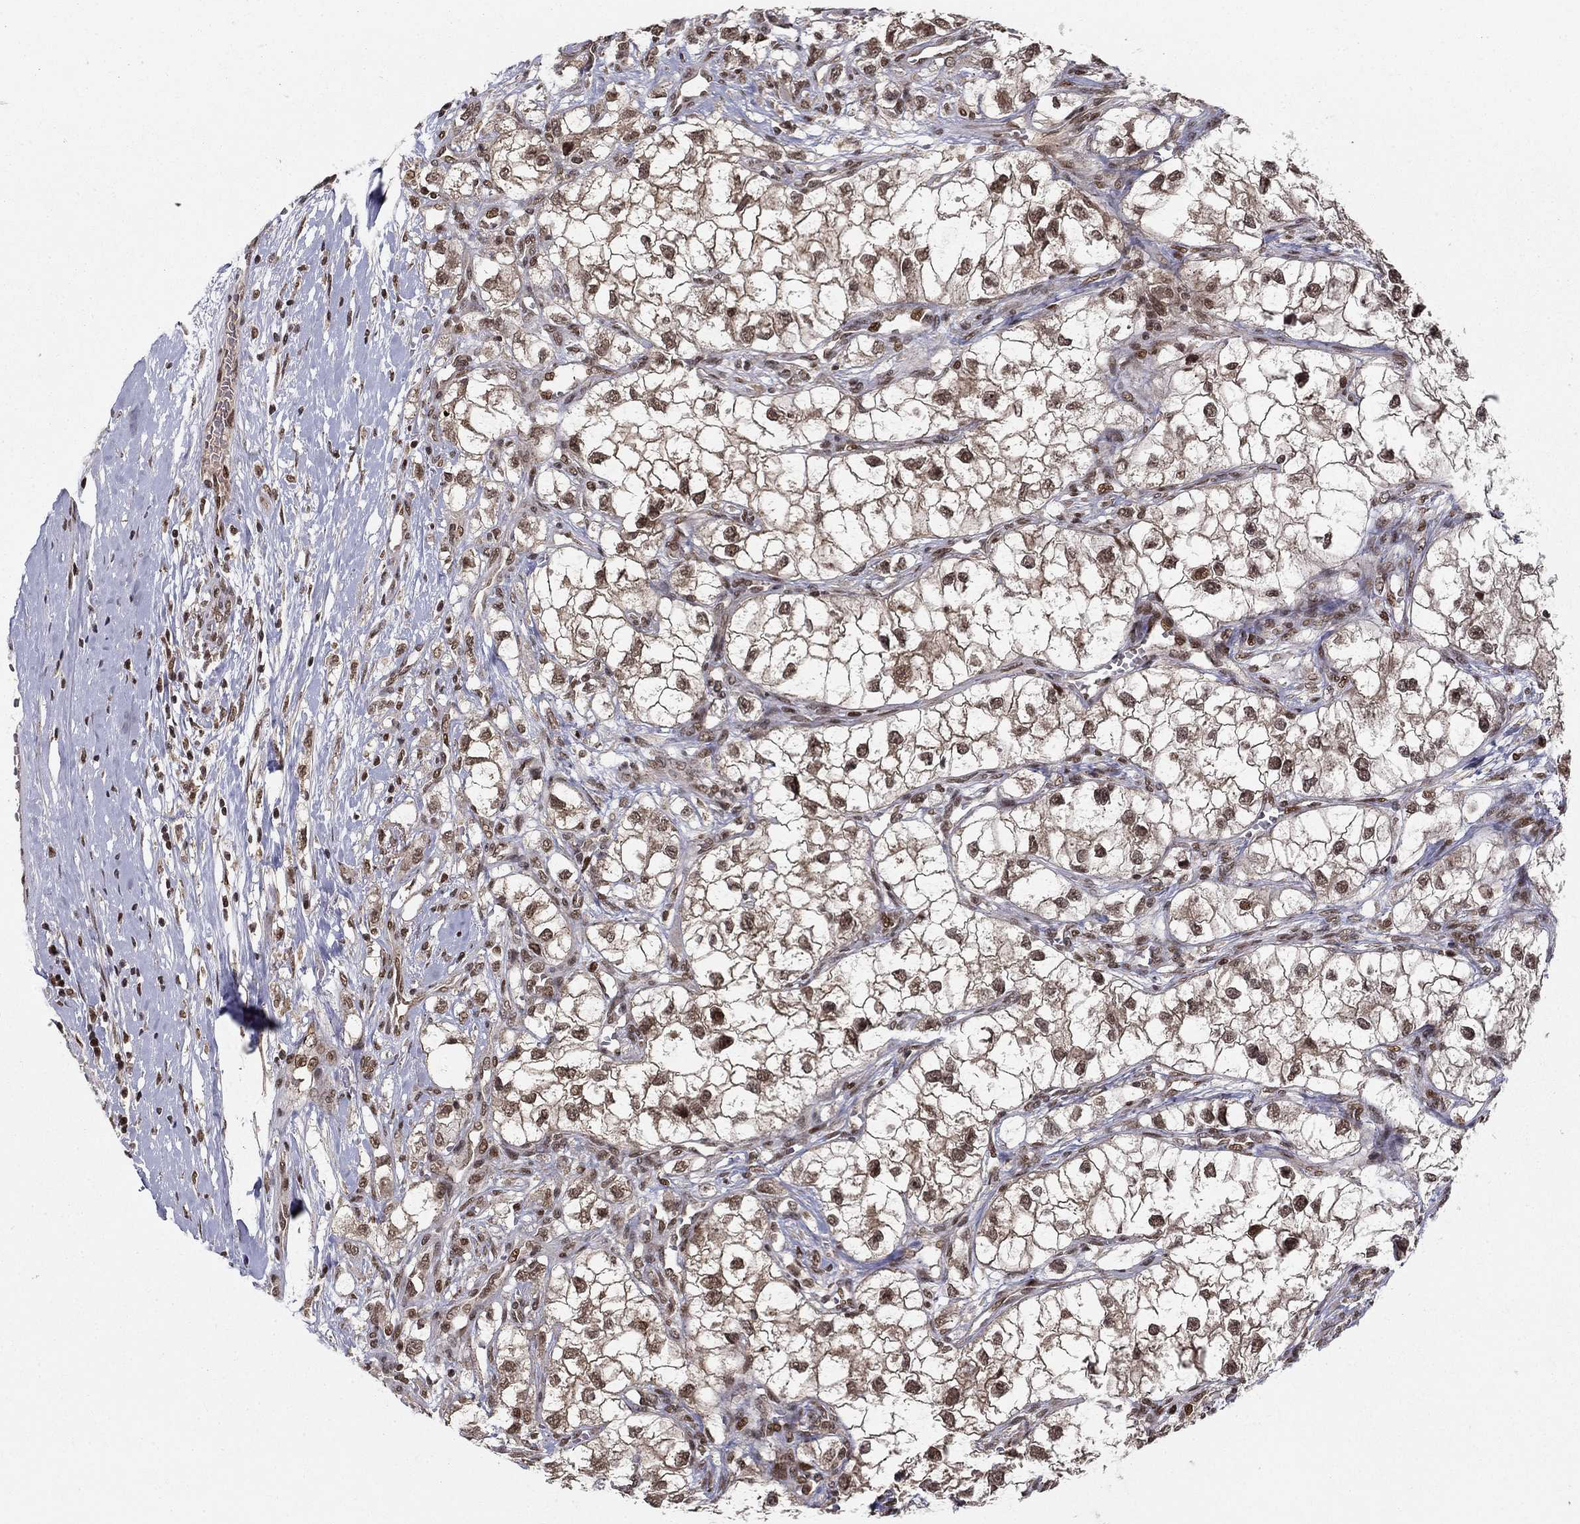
{"staining": {"intensity": "moderate", "quantity": "25%-75%", "location": "cytoplasmic/membranous,nuclear"}, "tissue": "renal cancer", "cell_type": "Tumor cells", "image_type": "cancer", "snomed": [{"axis": "morphology", "description": "Adenocarcinoma, NOS"}, {"axis": "topography", "description": "Kidney"}], "caption": "There is medium levels of moderate cytoplasmic/membranous and nuclear positivity in tumor cells of renal adenocarcinoma, as demonstrated by immunohistochemical staining (brown color).", "gene": "CDCA7L", "patient": {"sex": "male", "age": 59}}